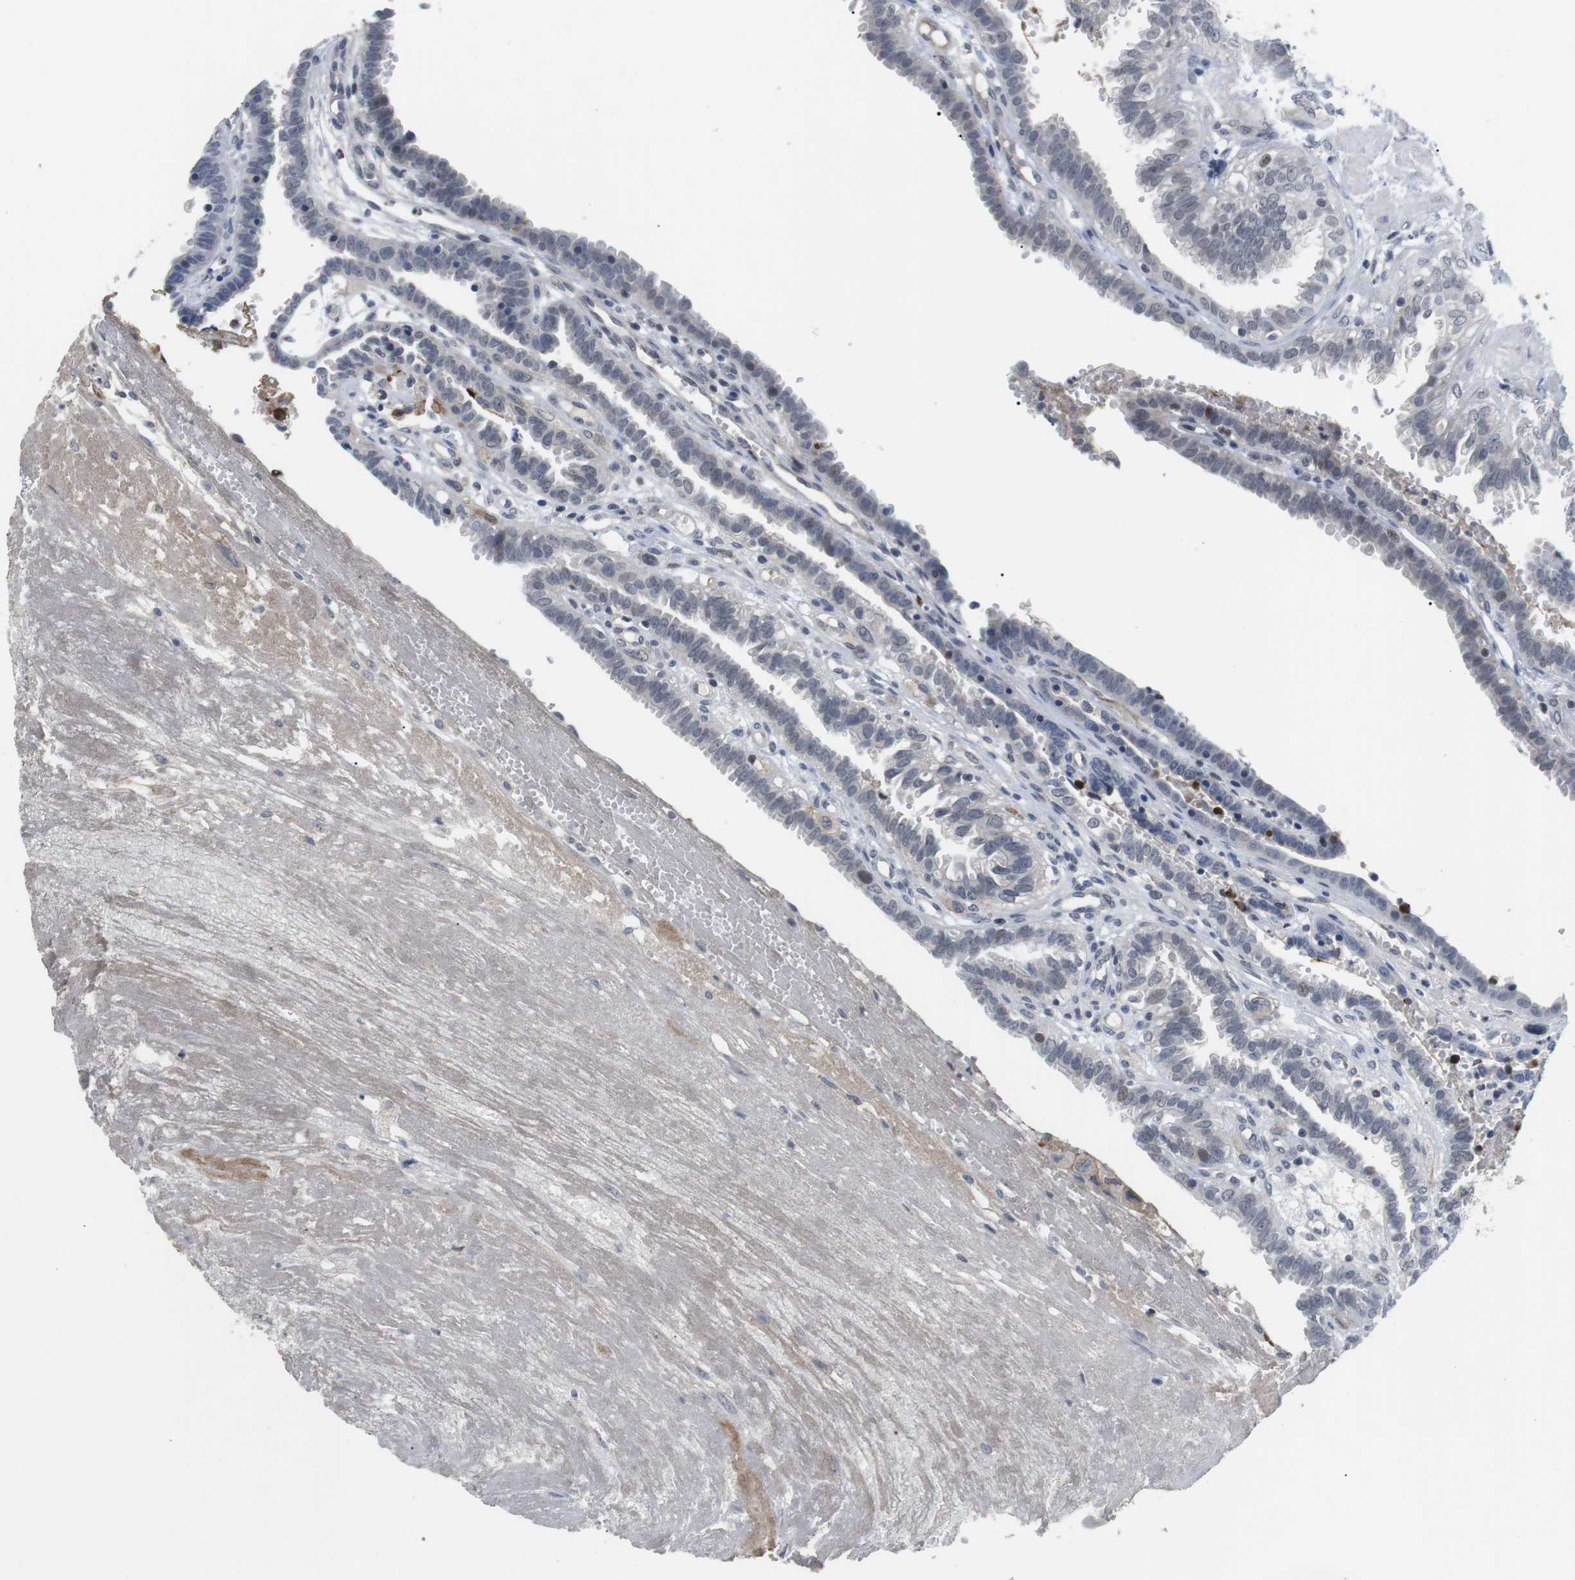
{"staining": {"intensity": "negative", "quantity": "none", "location": "none"}, "tissue": "fallopian tube", "cell_type": "Glandular cells", "image_type": "normal", "snomed": [{"axis": "morphology", "description": "Normal tissue, NOS"}, {"axis": "topography", "description": "Fallopian tube"}, {"axis": "topography", "description": "Placenta"}], "caption": "This is an immunohistochemistry micrograph of normal fallopian tube. There is no positivity in glandular cells.", "gene": "NECTIN1", "patient": {"sex": "female", "age": 34}}